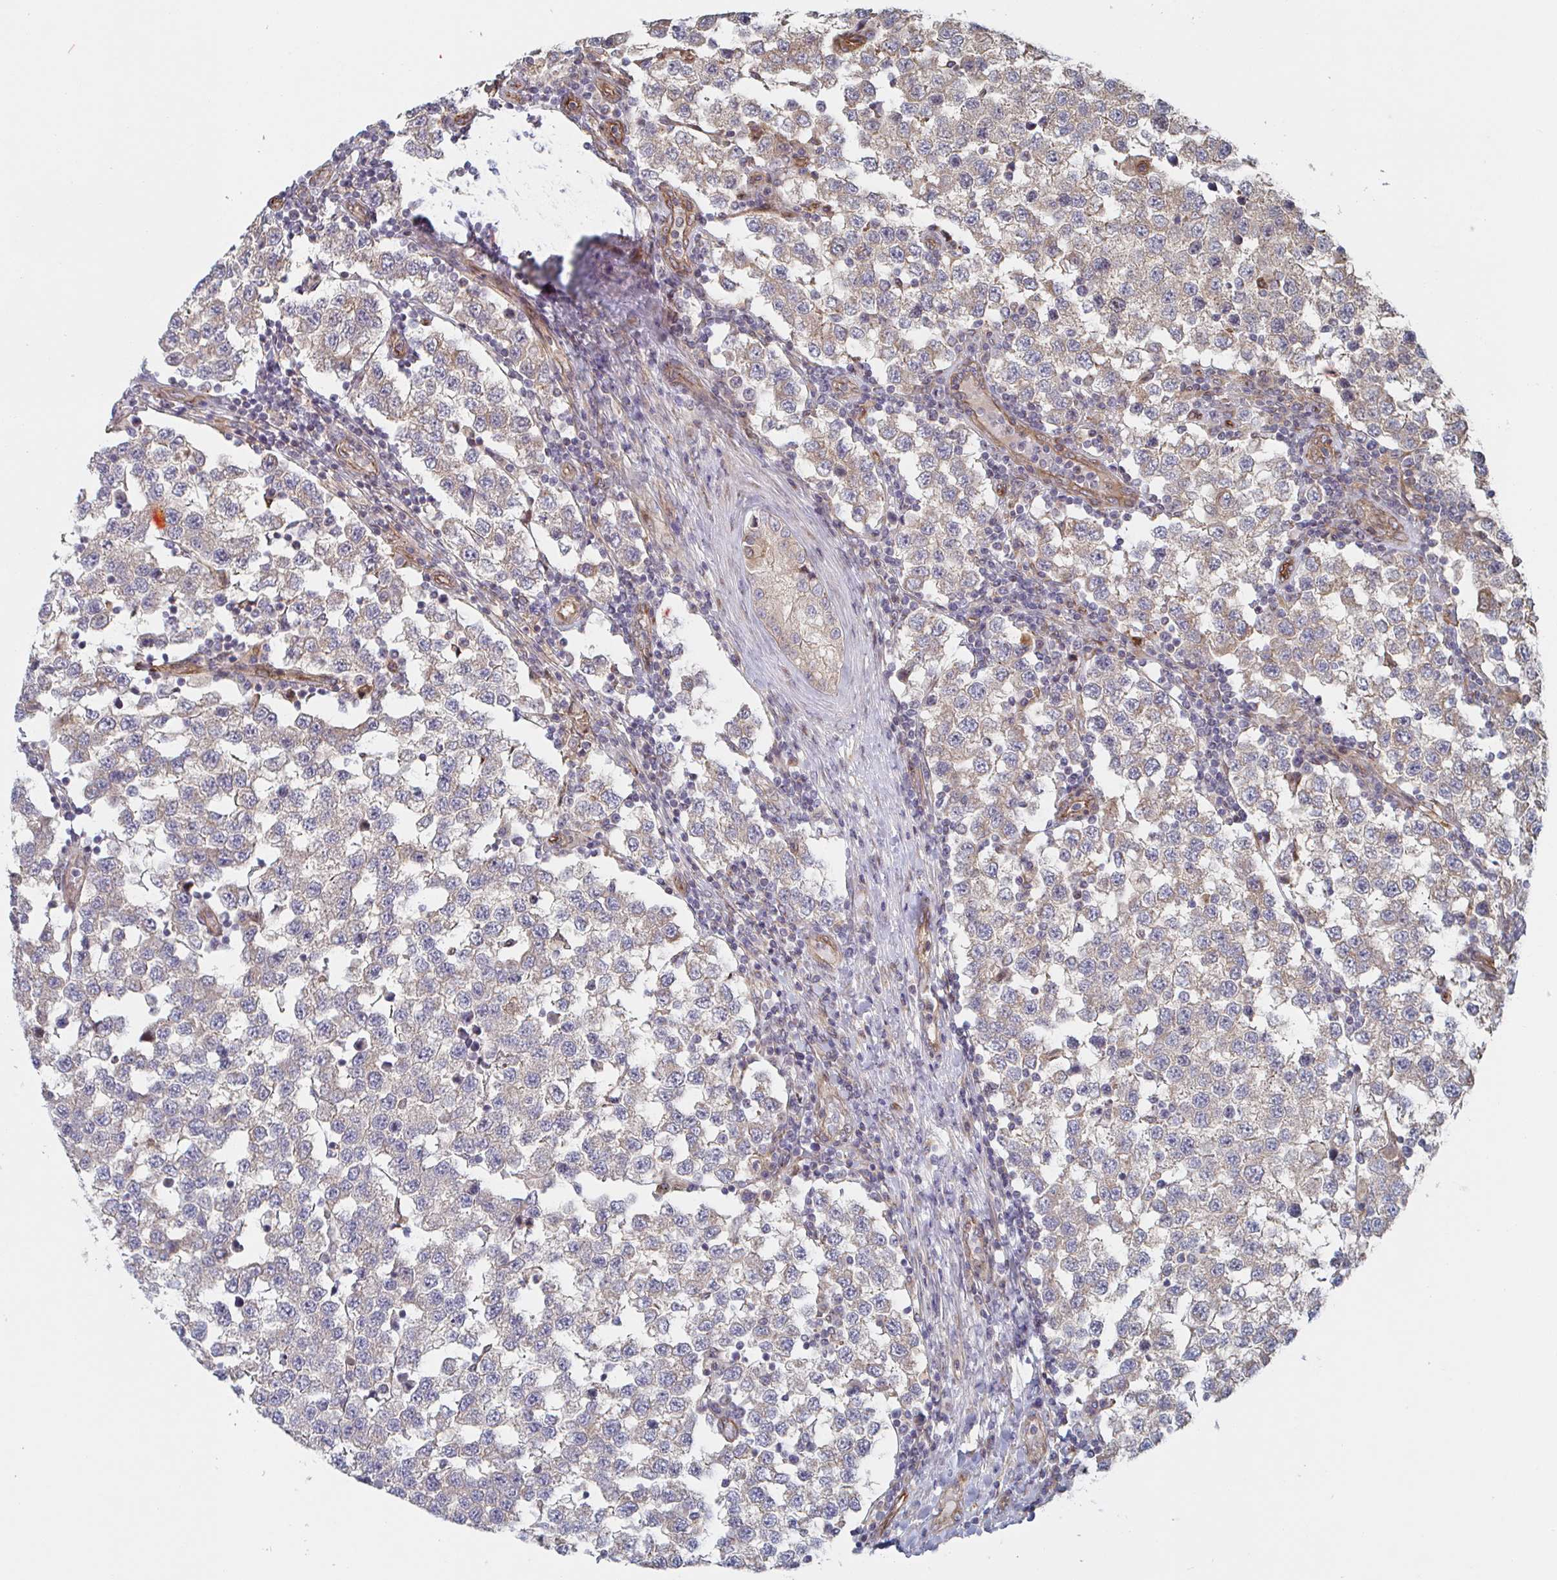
{"staining": {"intensity": "weak", "quantity": "<25%", "location": "cytoplasmic/membranous"}, "tissue": "testis cancer", "cell_type": "Tumor cells", "image_type": "cancer", "snomed": [{"axis": "morphology", "description": "Seminoma, NOS"}, {"axis": "topography", "description": "Testis"}], "caption": "IHC photomicrograph of human seminoma (testis) stained for a protein (brown), which reveals no expression in tumor cells.", "gene": "DVL3", "patient": {"sex": "male", "age": 34}}